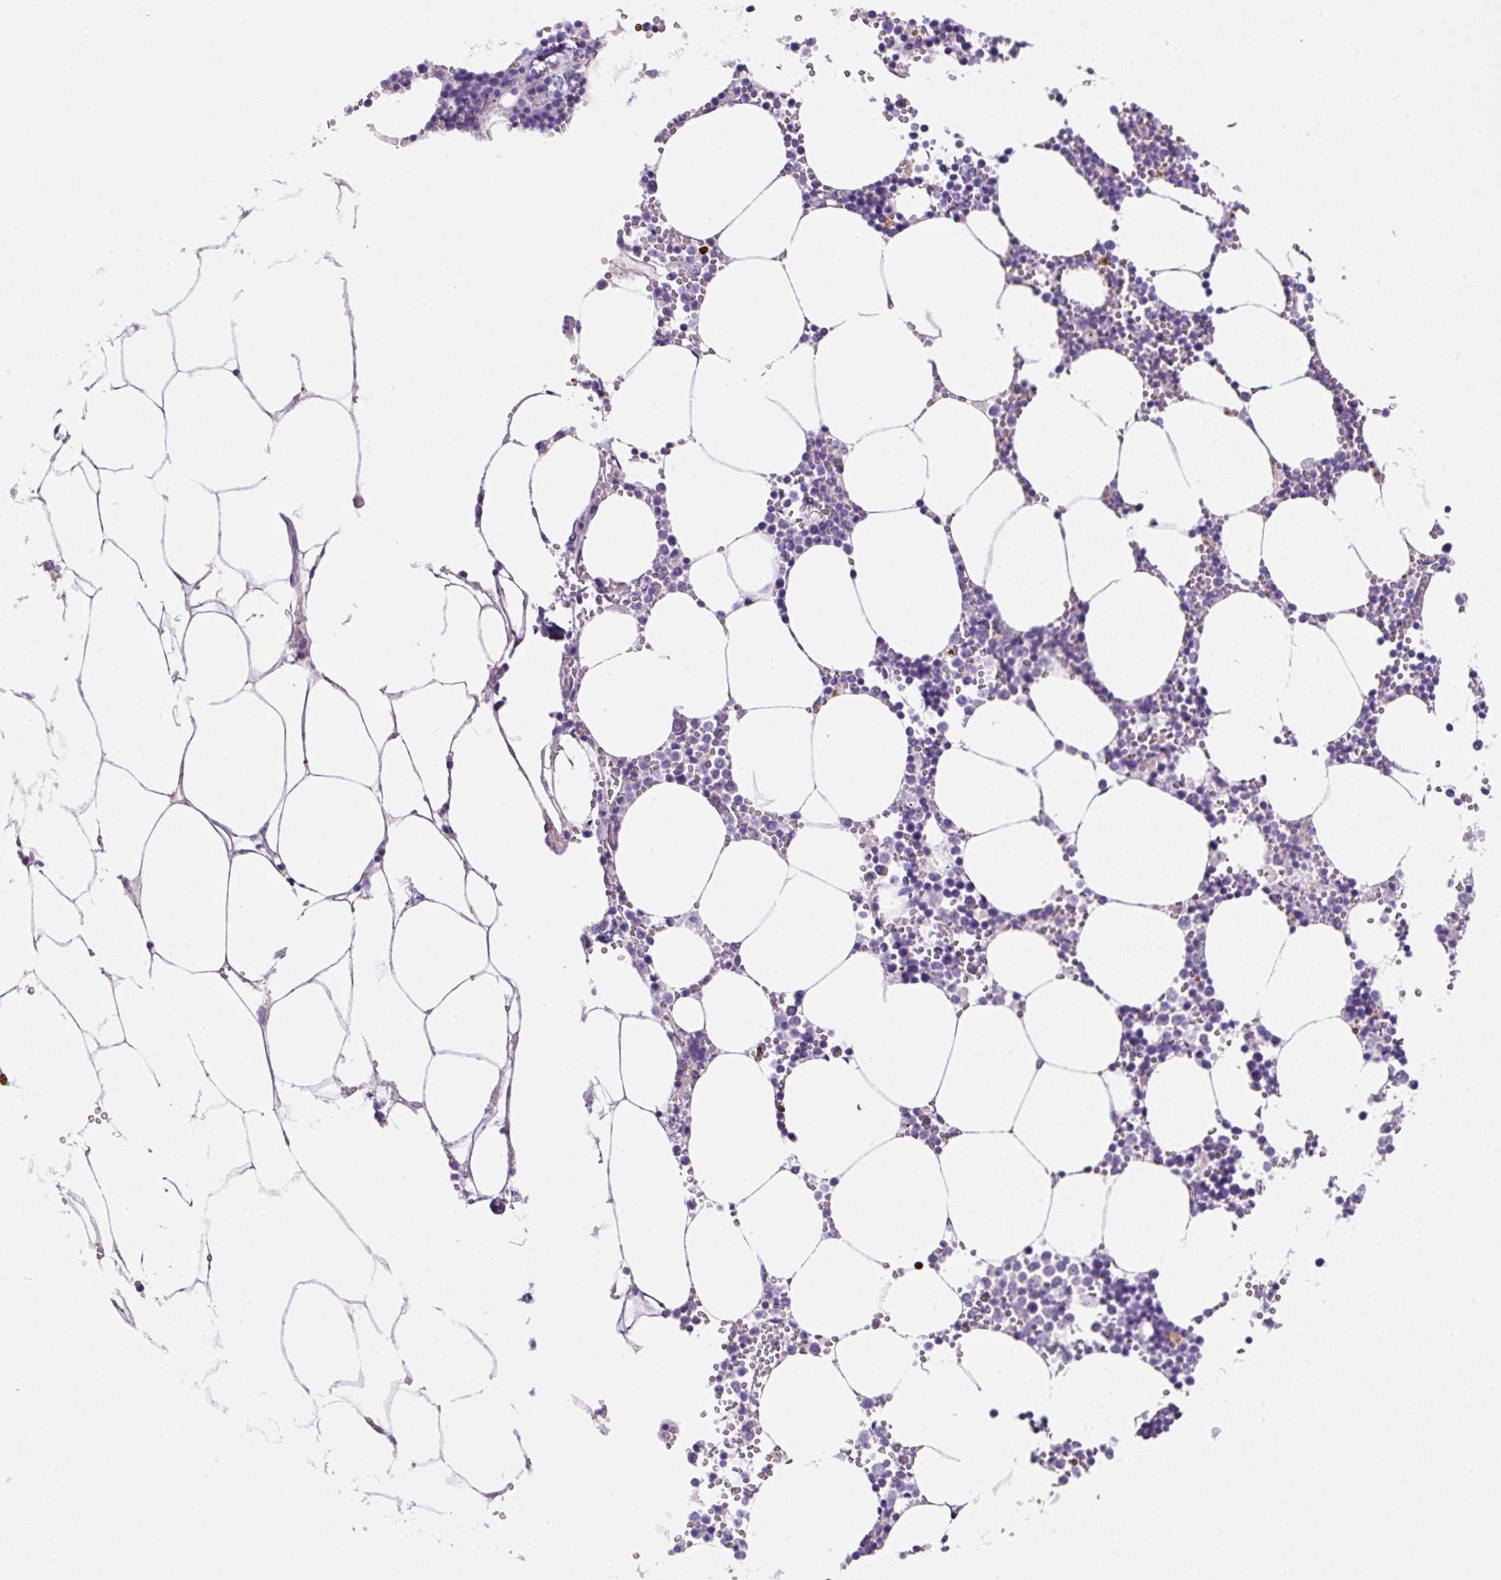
{"staining": {"intensity": "negative", "quantity": "none", "location": "none"}, "tissue": "bone marrow", "cell_type": "Hematopoietic cells", "image_type": "normal", "snomed": [{"axis": "morphology", "description": "Normal tissue, NOS"}, {"axis": "topography", "description": "Bone marrow"}], "caption": "Human bone marrow stained for a protein using immunohistochemistry exhibits no positivity in hematopoietic cells.", "gene": "OR14A2", "patient": {"sex": "male", "age": 54}}